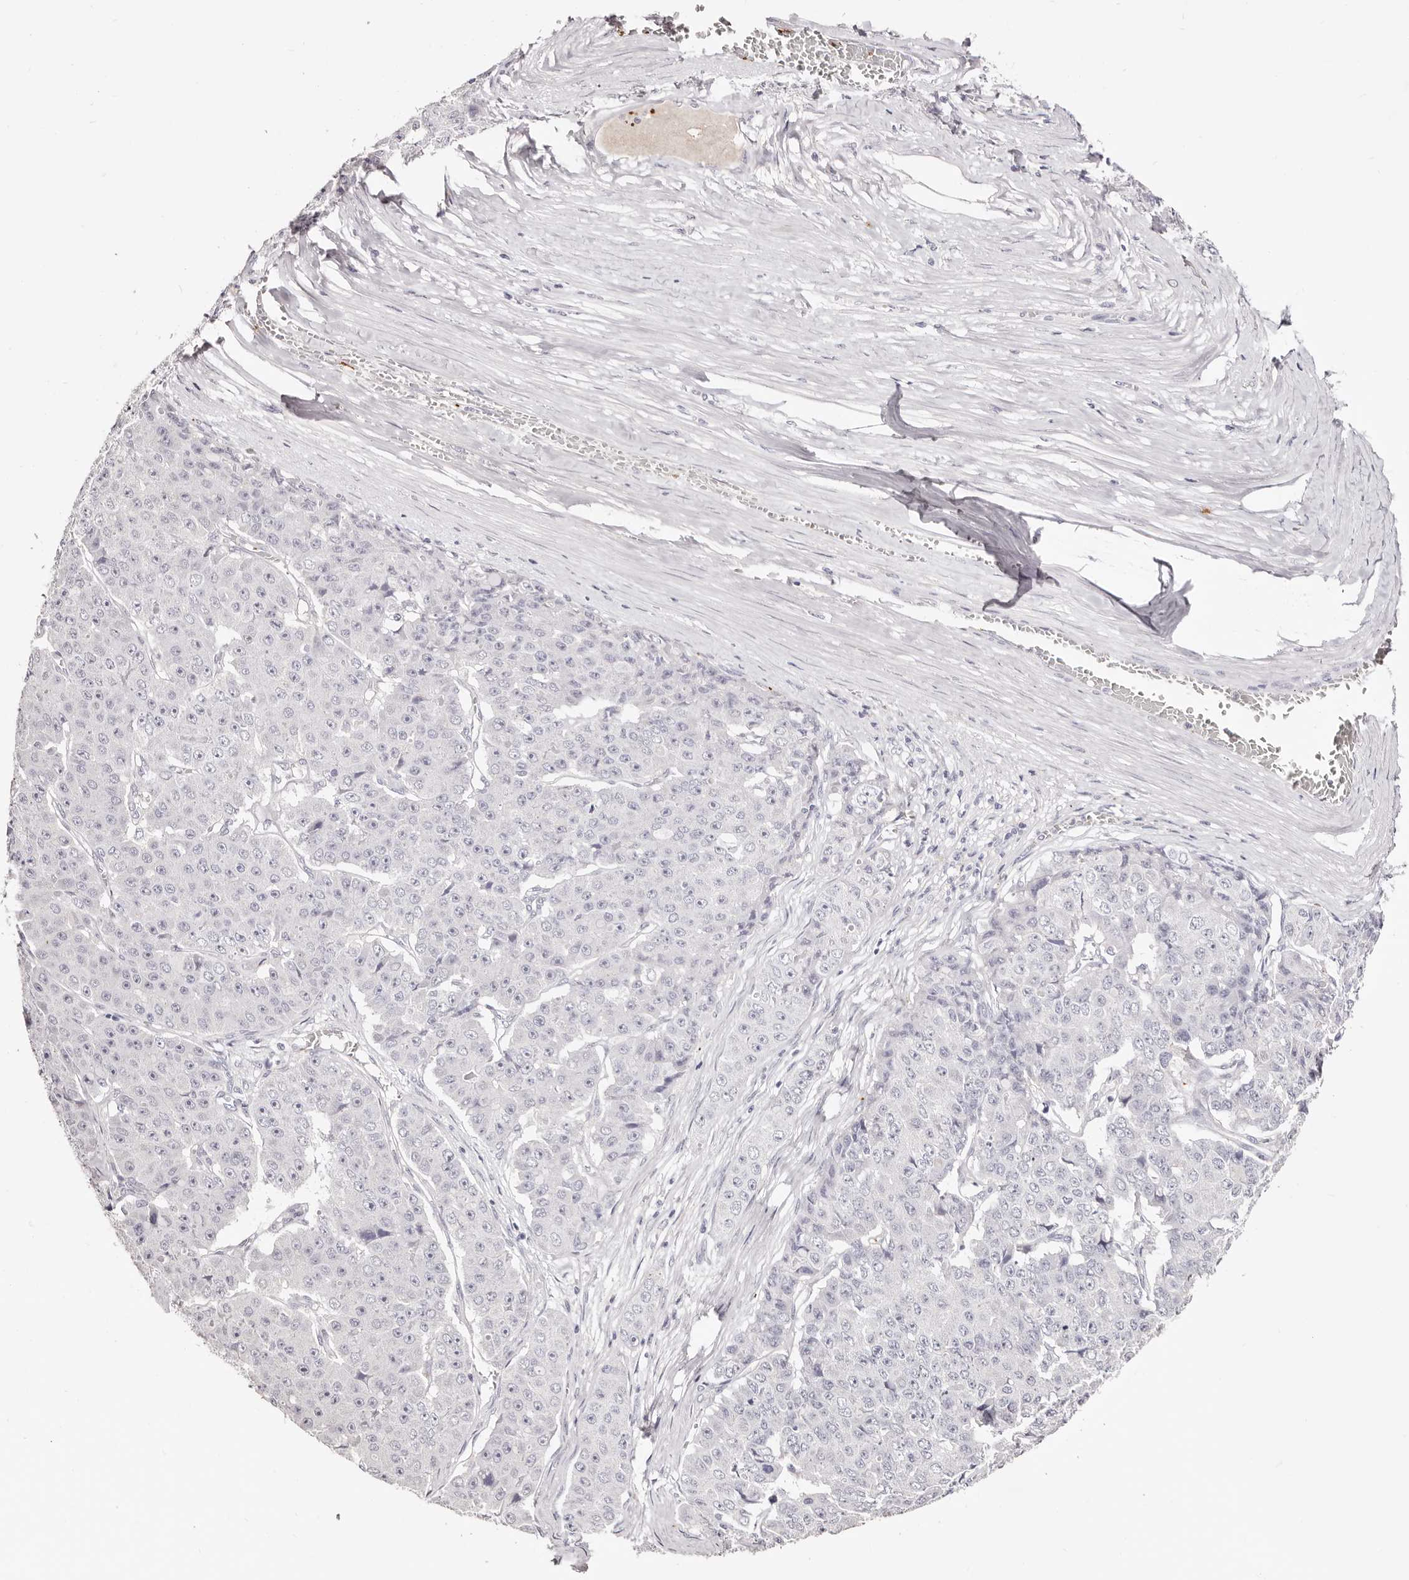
{"staining": {"intensity": "negative", "quantity": "none", "location": "none"}, "tissue": "pancreatic cancer", "cell_type": "Tumor cells", "image_type": "cancer", "snomed": [{"axis": "morphology", "description": "Adenocarcinoma, NOS"}, {"axis": "topography", "description": "Pancreas"}], "caption": "Micrograph shows no significant protein staining in tumor cells of pancreatic cancer.", "gene": "PF4", "patient": {"sex": "male", "age": 50}}